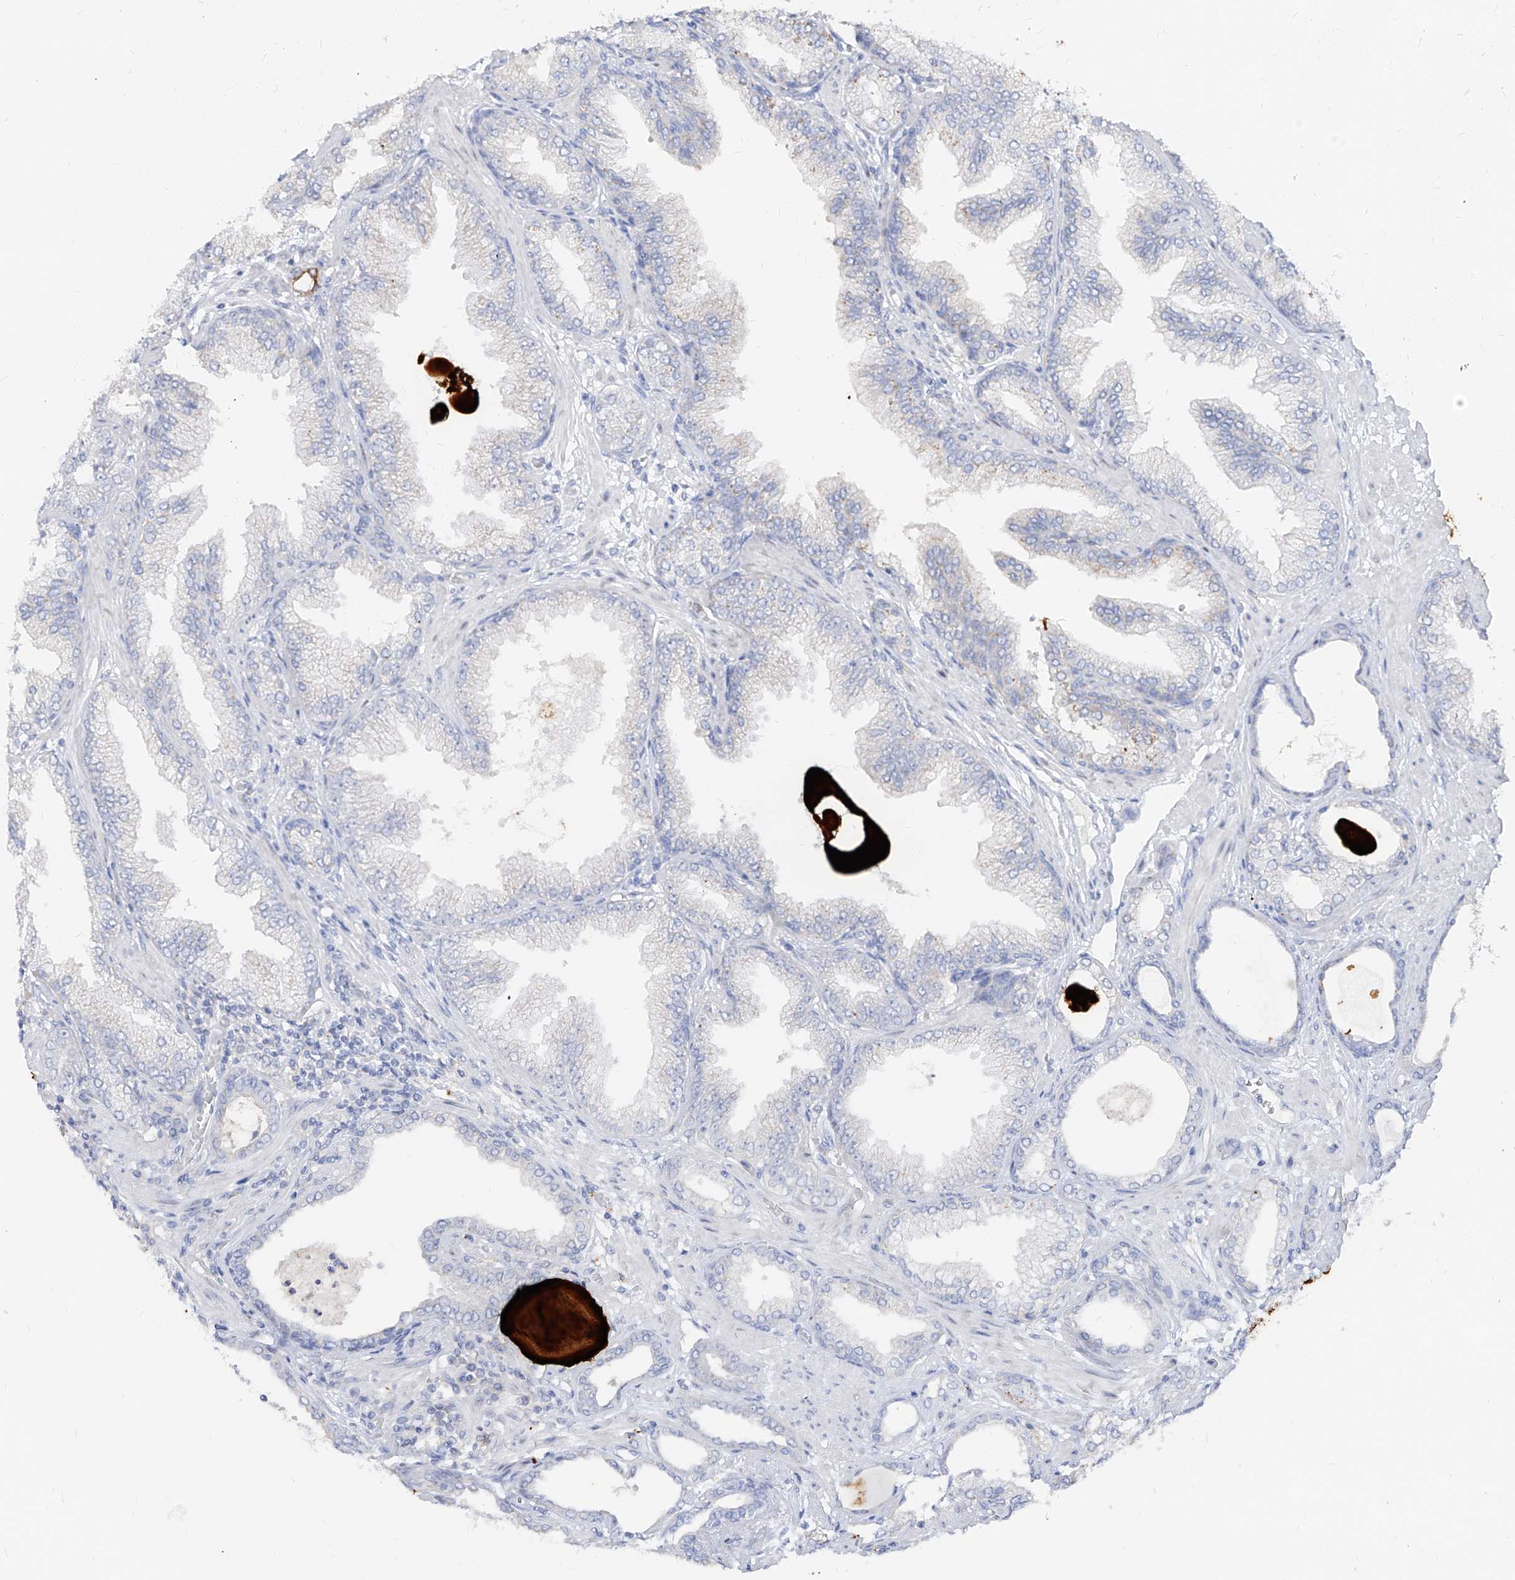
{"staining": {"intensity": "negative", "quantity": "none", "location": "none"}, "tissue": "prostate cancer", "cell_type": "Tumor cells", "image_type": "cancer", "snomed": [{"axis": "morphology", "description": "Adenocarcinoma, High grade"}, {"axis": "topography", "description": "Prostate"}], "caption": "Immunohistochemistry histopathology image of prostate cancer (high-grade adenocarcinoma) stained for a protein (brown), which reveals no expression in tumor cells.", "gene": "RBFOX3", "patient": {"sex": "male", "age": 71}}